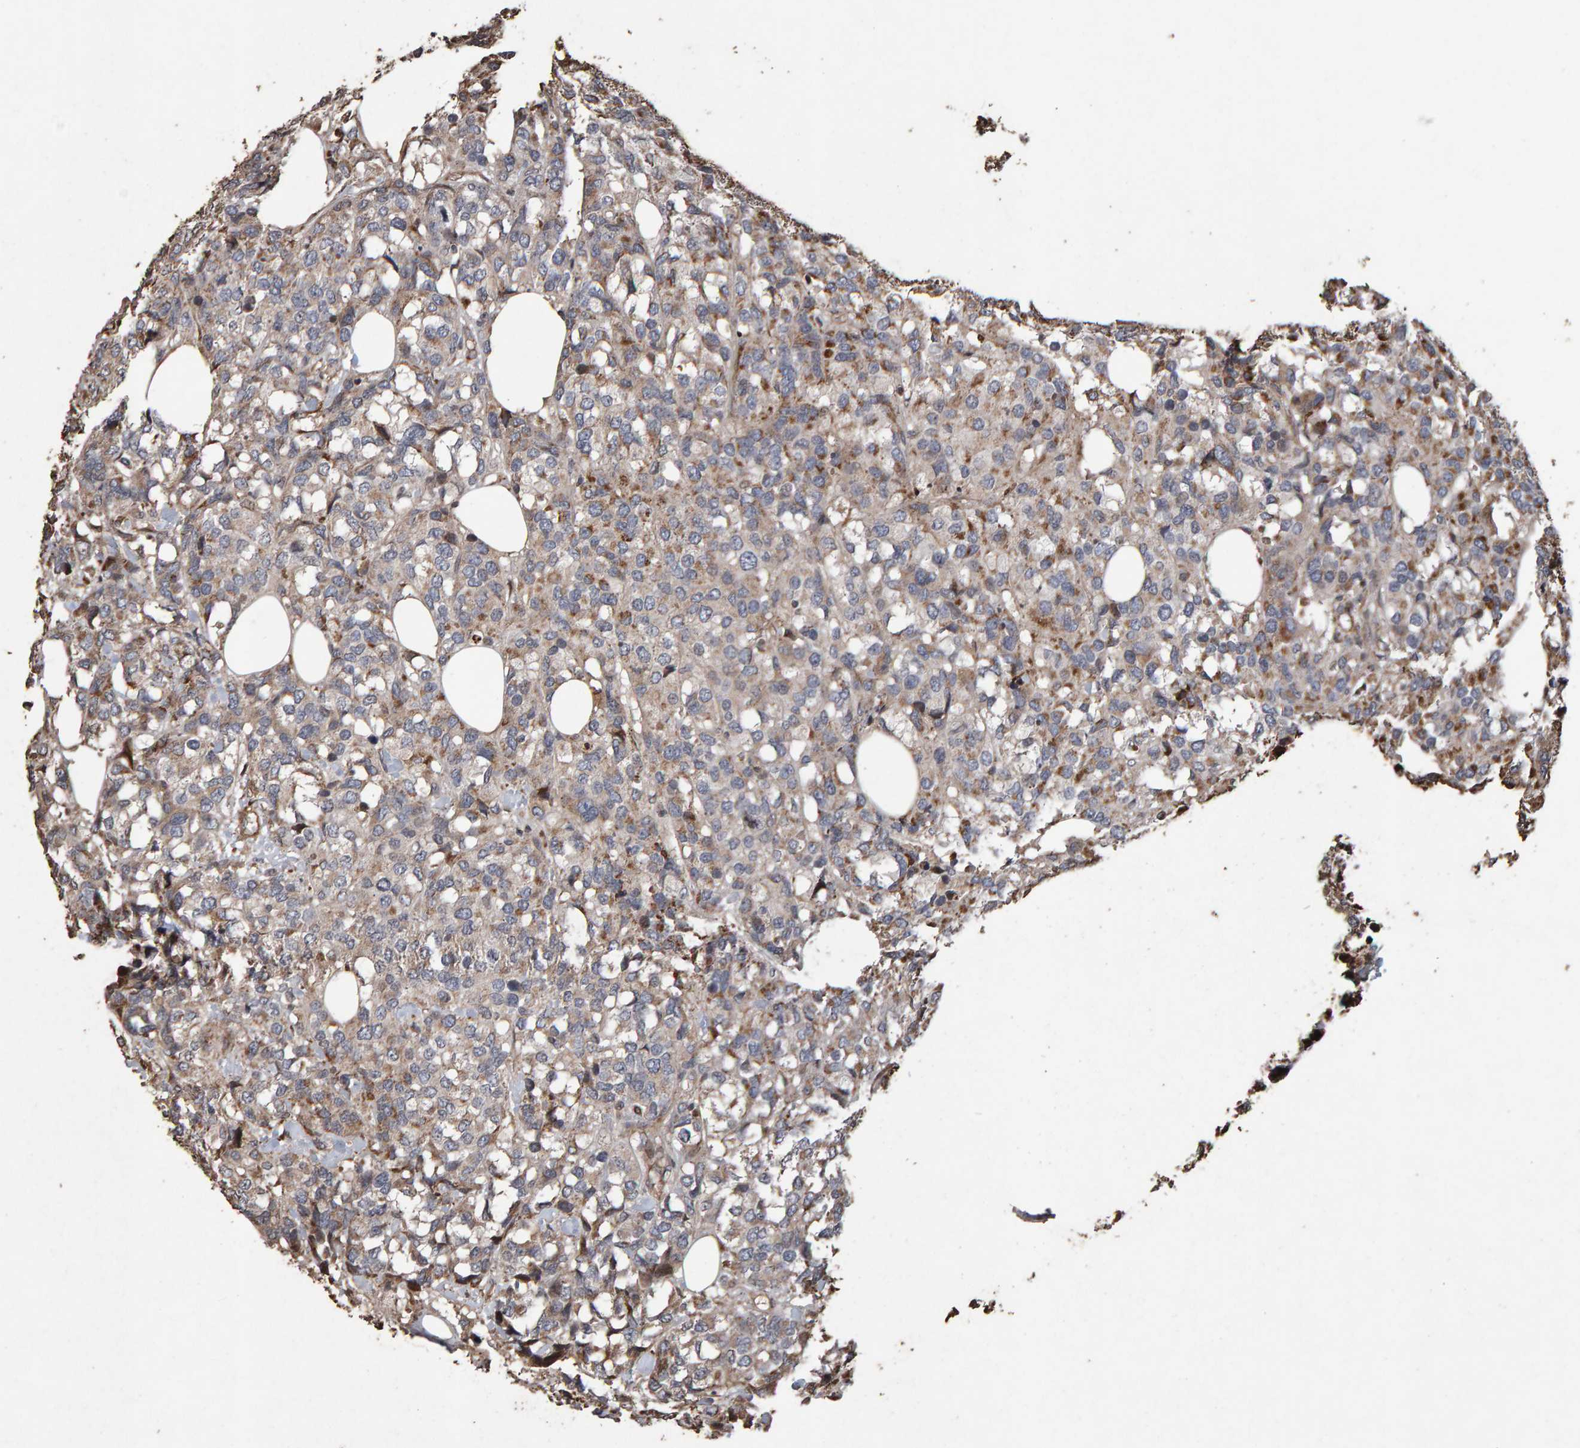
{"staining": {"intensity": "moderate", "quantity": "25%-75%", "location": "cytoplasmic/membranous"}, "tissue": "breast cancer", "cell_type": "Tumor cells", "image_type": "cancer", "snomed": [{"axis": "morphology", "description": "Lobular carcinoma"}, {"axis": "topography", "description": "Breast"}], "caption": "Human breast cancer stained for a protein (brown) demonstrates moderate cytoplasmic/membranous positive staining in approximately 25%-75% of tumor cells.", "gene": "OSBP2", "patient": {"sex": "female", "age": 59}}